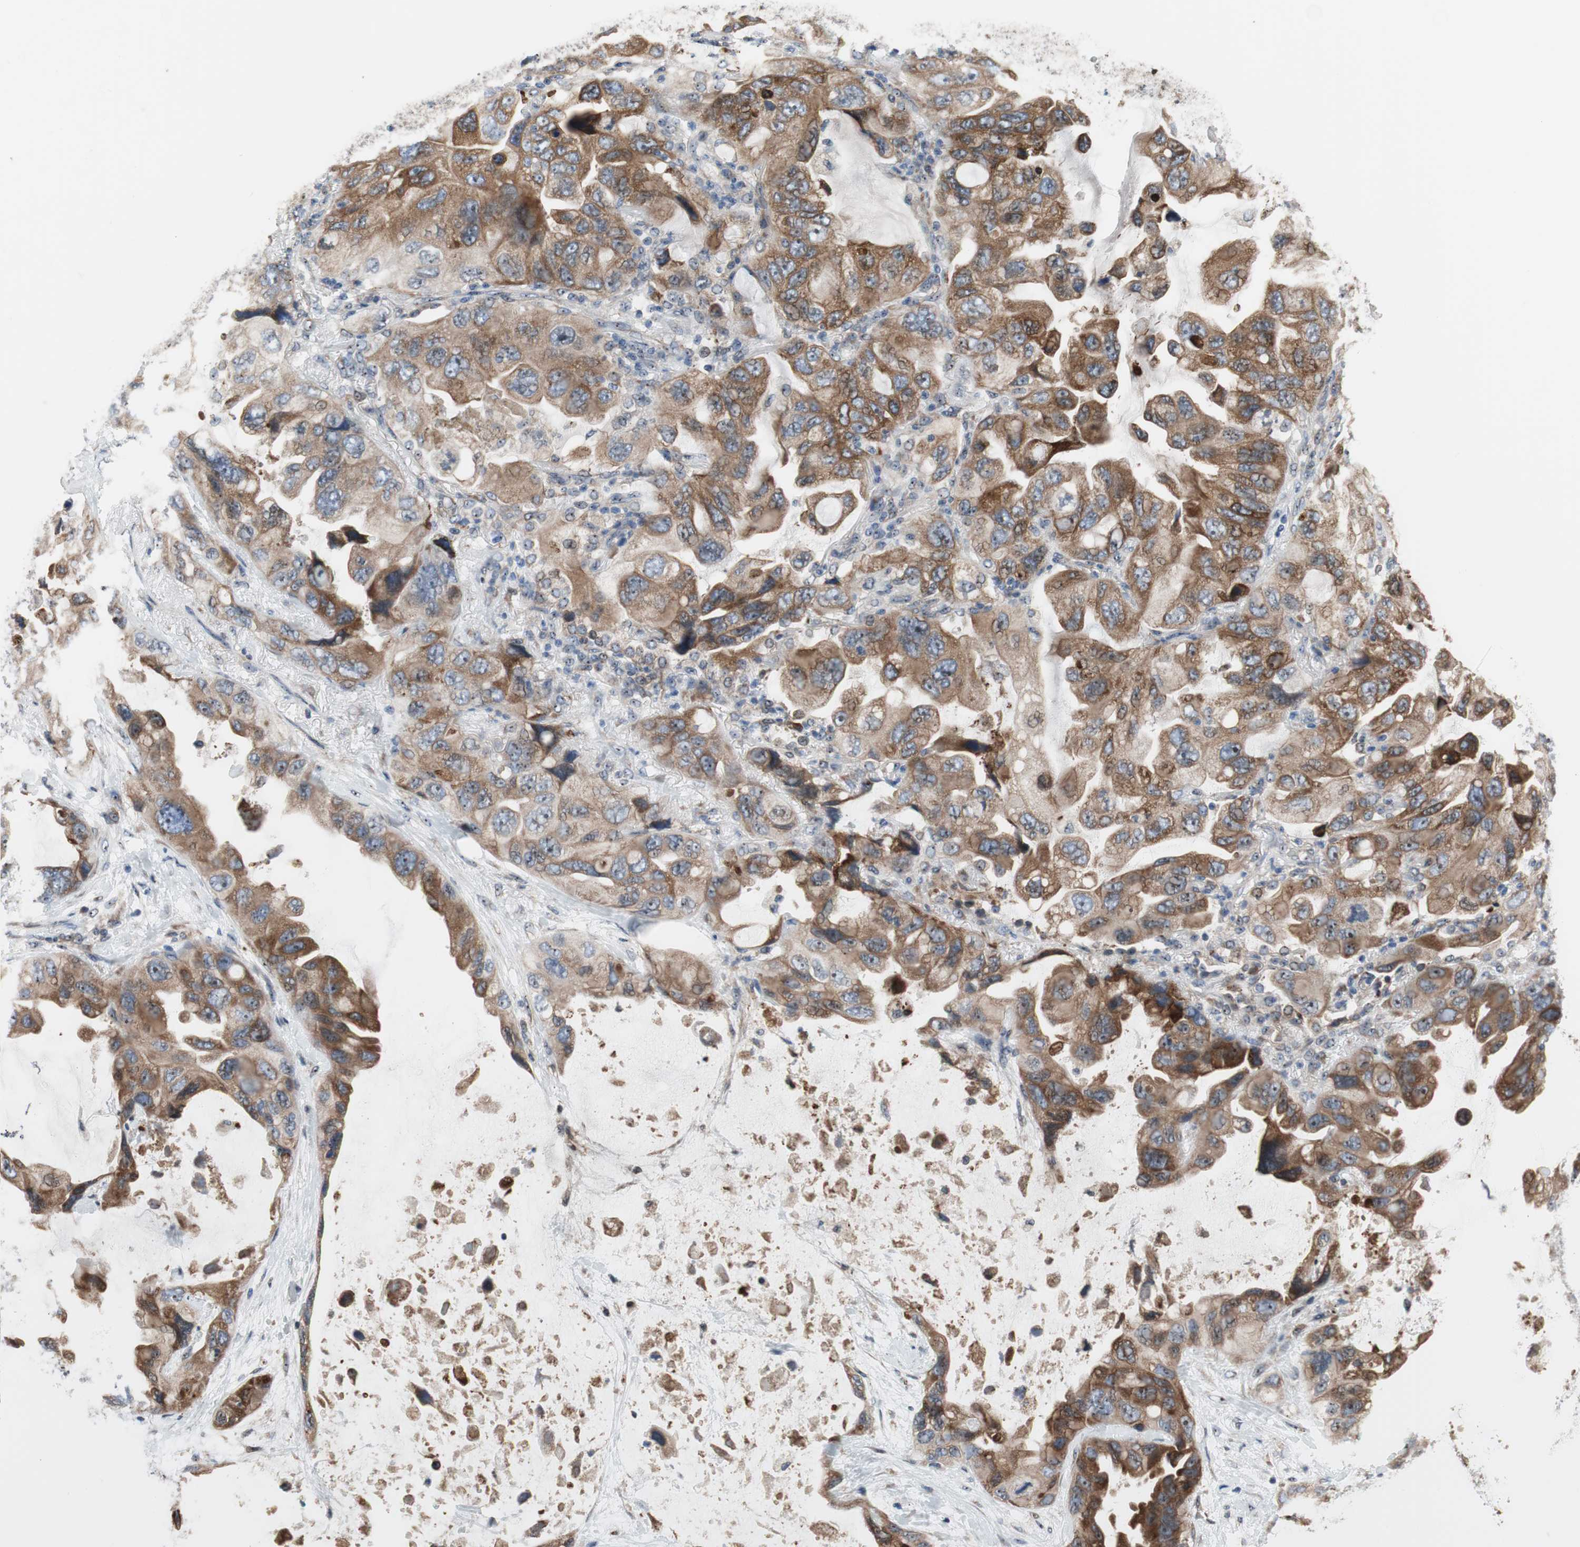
{"staining": {"intensity": "moderate", "quantity": ">75%", "location": "cytoplasmic/membranous"}, "tissue": "lung cancer", "cell_type": "Tumor cells", "image_type": "cancer", "snomed": [{"axis": "morphology", "description": "Squamous cell carcinoma, NOS"}, {"axis": "topography", "description": "Lung"}], "caption": "Human lung cancer stained for a protein (brown) displays moderate cytoplasmic/membranous positive expression in about >75% of tumor cells.", "gene": "TMED7", "patient": {"sex": "female", "age": 73}}